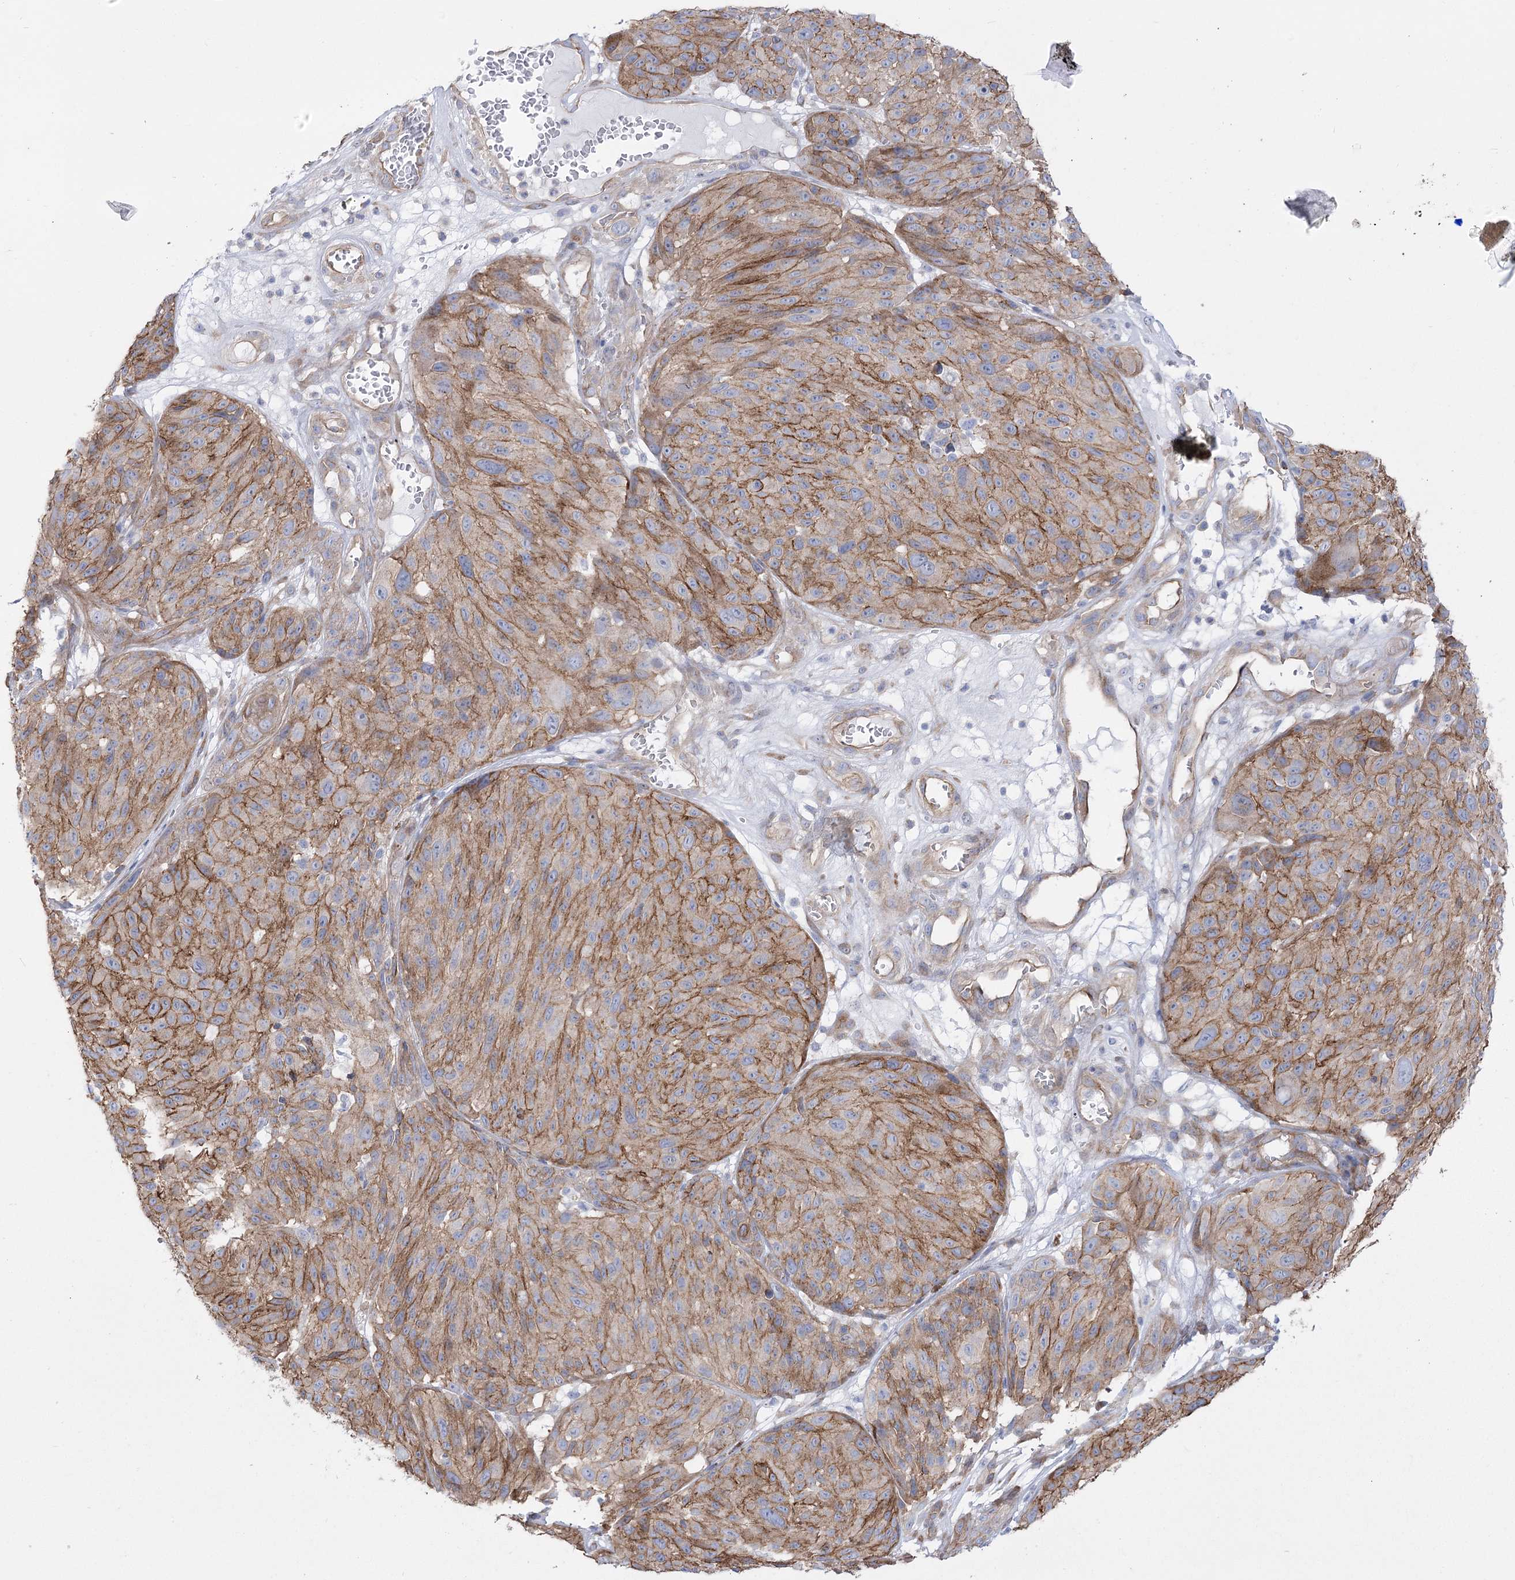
{"staining": {"intensity": "moderate", "quantity": ">75%", "location": "cytoplasmic/membranous"}, "tissue": "melanoma", "cell_type": "Tumor cells", "image_type": "cancer", "snomed": [{"axis": "morphology", "description": "Malignant melanoma, NOS"}, {"axis": "topography", "description": "Skin"}], "caption": "Moderate cytoplasmic/membranous expression for a protein is appreciated in about >75% of tumor cells of melanoma using immunohistochemistry (IHC).", "gene": "PLEKHA5", "patient": {"sex": "male", "age": 83}}